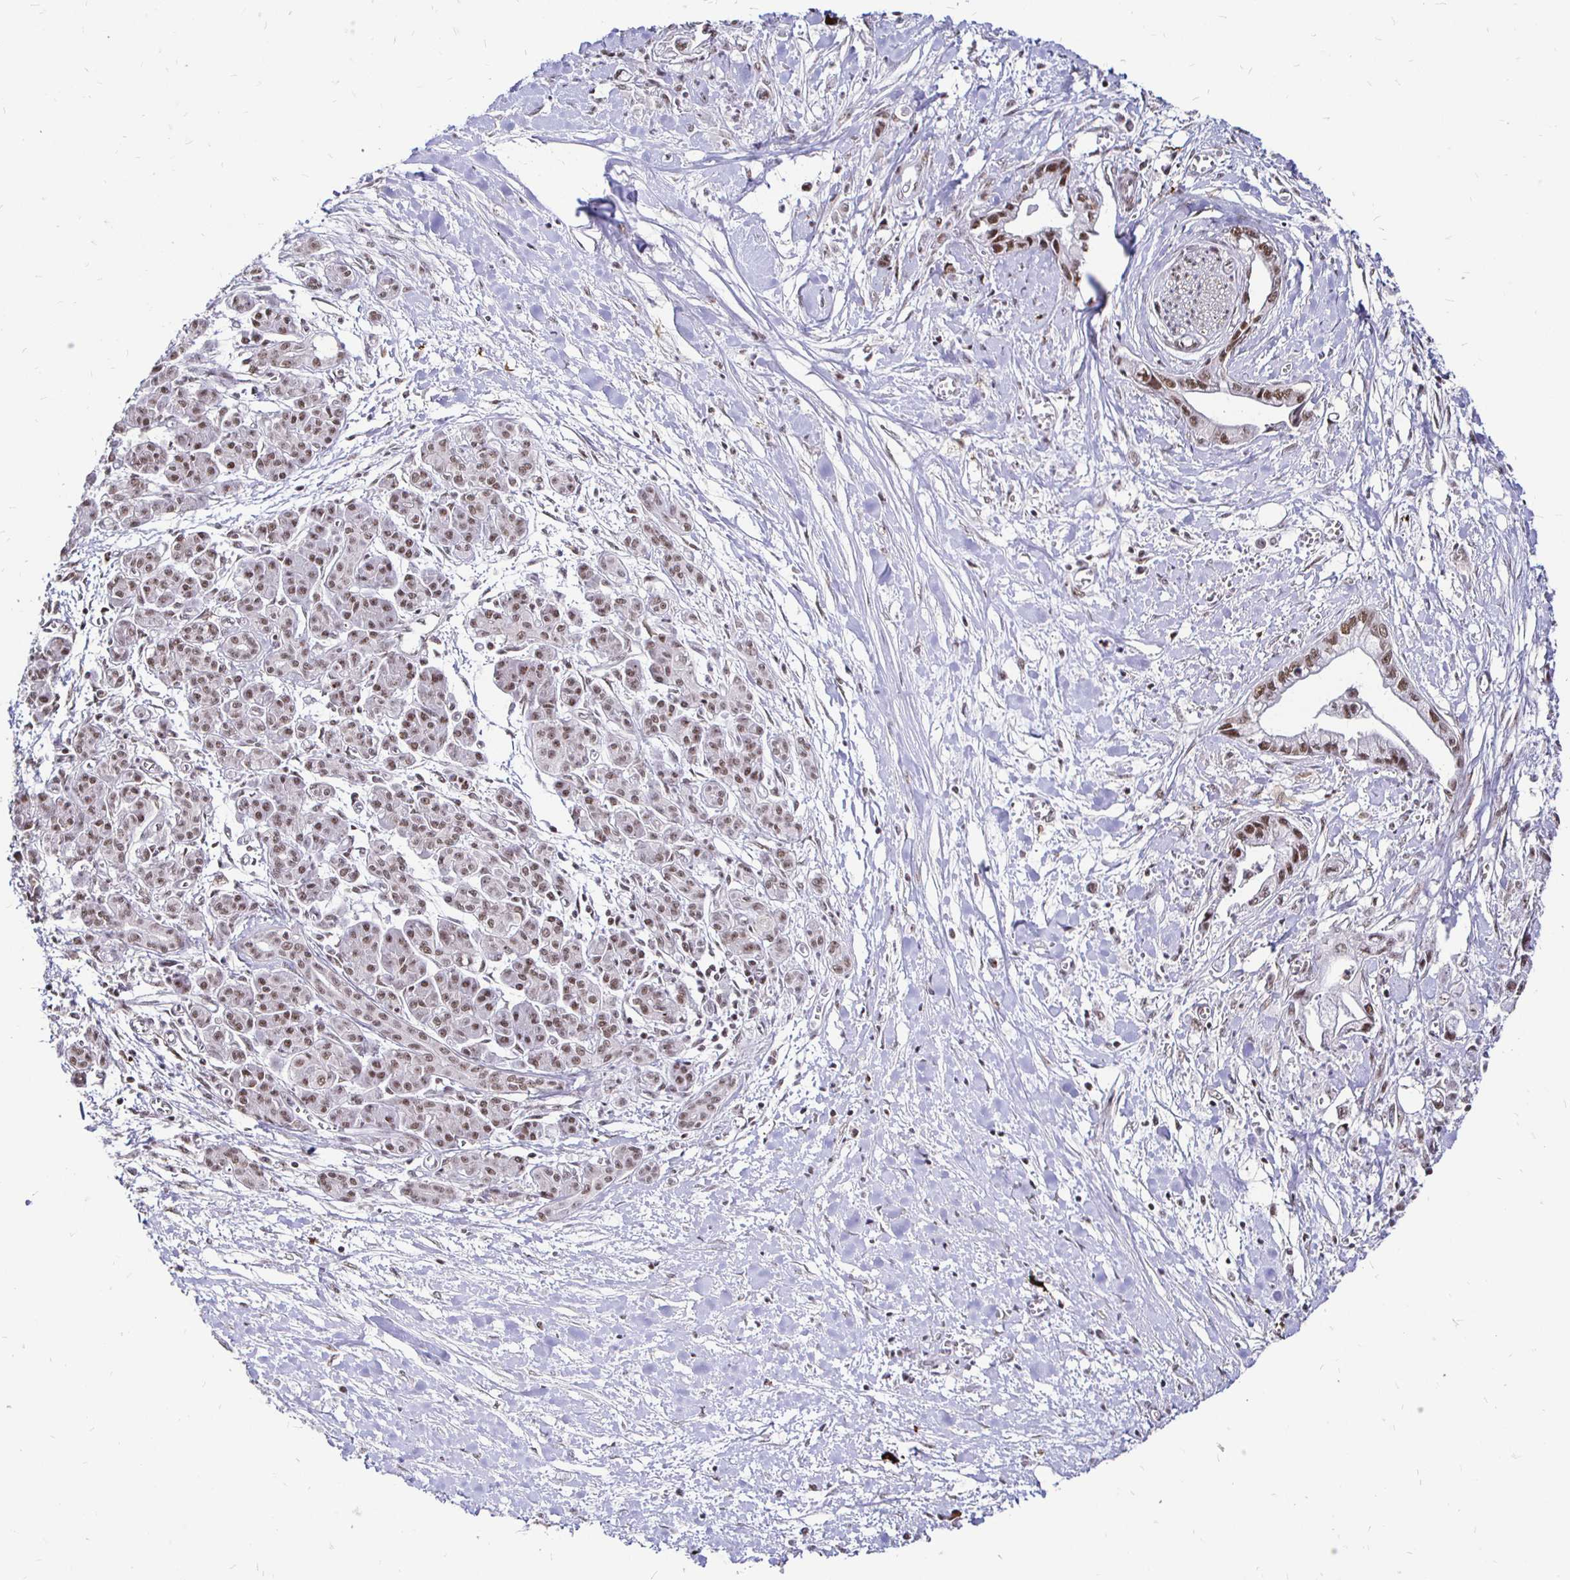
{"staining": {"intensity": "moderate", "quantity": ">75%", "location": "nuclear"}, "tissue": "pancreatic cancer", "cell_type": "Tumor cells", "image_type": "cancer", "snomed": [{"axis": "morphology", "description": "Adenocarcinoma, NOS"}, {"axis": "topography", "description": "Pancreas"}], "caption": "Protein expression analysis of adenocarcinoma (pancreatic) displays moderate nuclear staining in about >75% of tumor cells. The staining was performed using DAB, with brown indicating positive protein expression. Nuclei are stained blue with hematoxylin.", "gene": "SIN3A", "patient": {"sex": "male", "age": 61}}